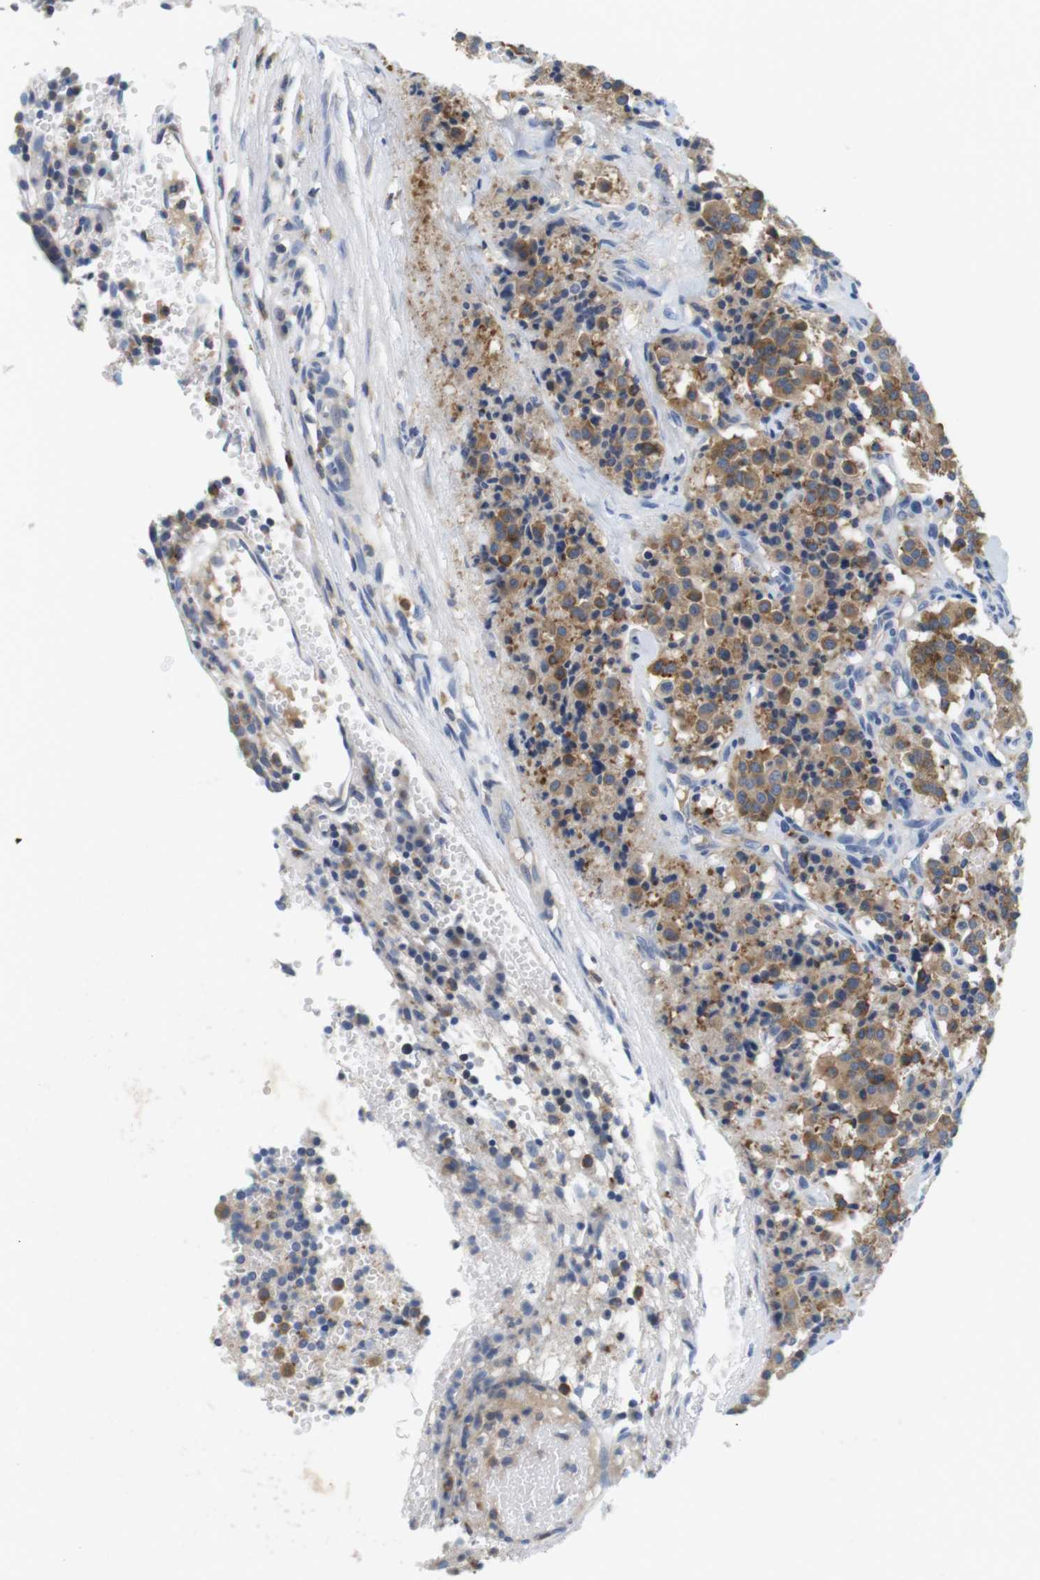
{"staining": {"intensity": "moderate", "quantity": ">75%", "location": "cytoplasmic/membranous"}, "tissue": "carcinoid", "cell_type": "Tumor cells", "image_type": "cancer", "snomed": [{"axis": "morphology", "description": "Carcinoid, malignant, NOS"}, {"axis": "topography", "description": "Lung"}], "caption": "This micrograph demonstrates carcinoid stained with immunohistochemistry to label a protein in brown. The cytoplasmic/membranous of tumor cells show moderate positivity for the protein. Nuclei are counter-stained blue.", "gene": "CNGA2", "patient": {"sex": "male", "age": 30}}